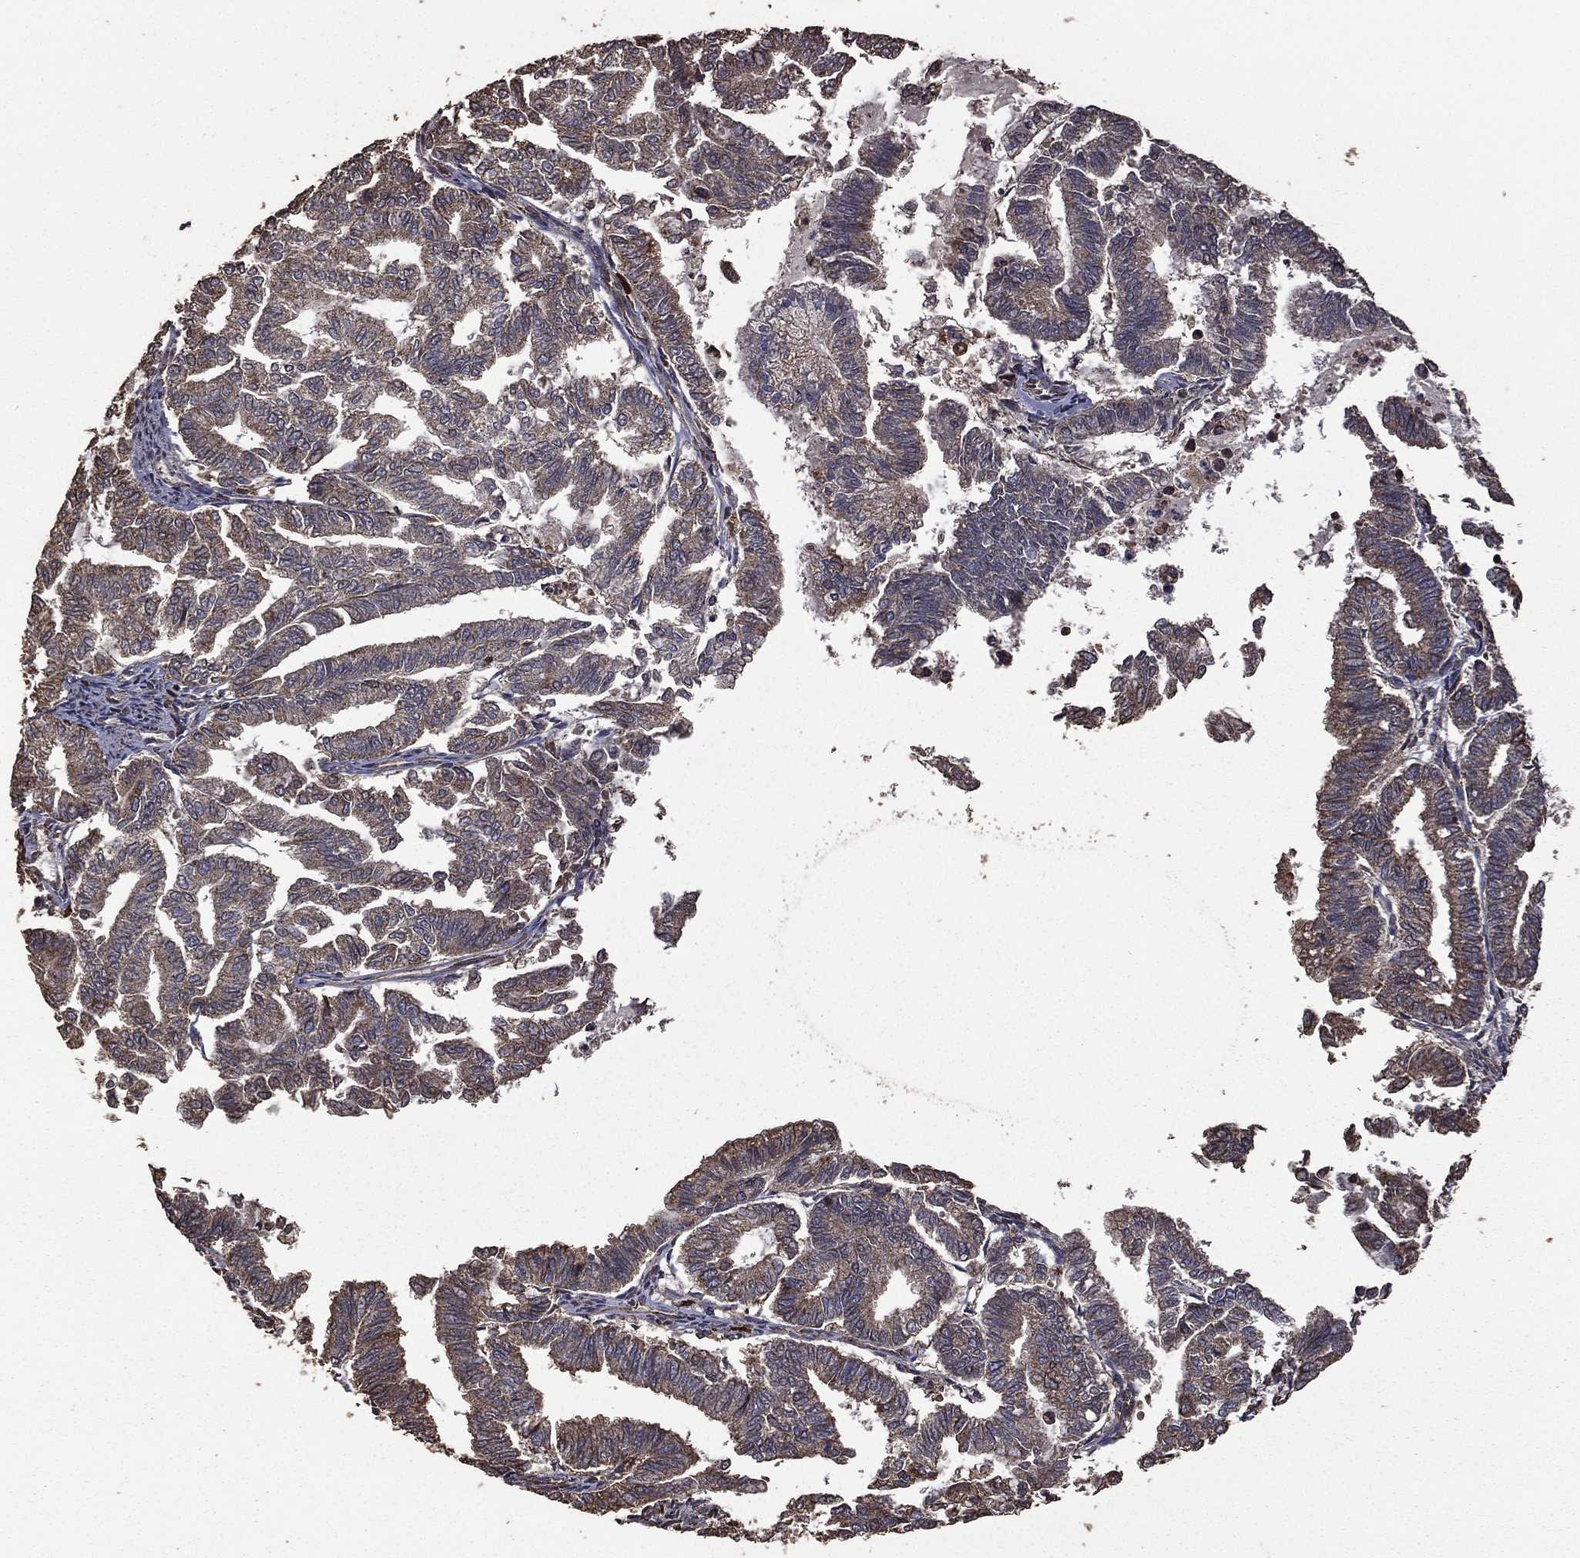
{"staining": {"intensity": "weak", "quantity": "25%-75%", "location": "cytoplasmic/membranous"}, "tissue": "endometrial cancer", "cell_type": "Tumor cells", "image_type": "cancer", "snomed": [{"axis": "morphology", "description": "Adenocarcinoma, NOS"}, {"axis": "topography", "description": "Endometrium"}], "caption": "A brown stain shows weak cytoplasmic/membranous positivity of a protein in human endometrial cancer tumor cells.", "gene": "METTL27", "patient": {"sex": "female", "age": 79}}